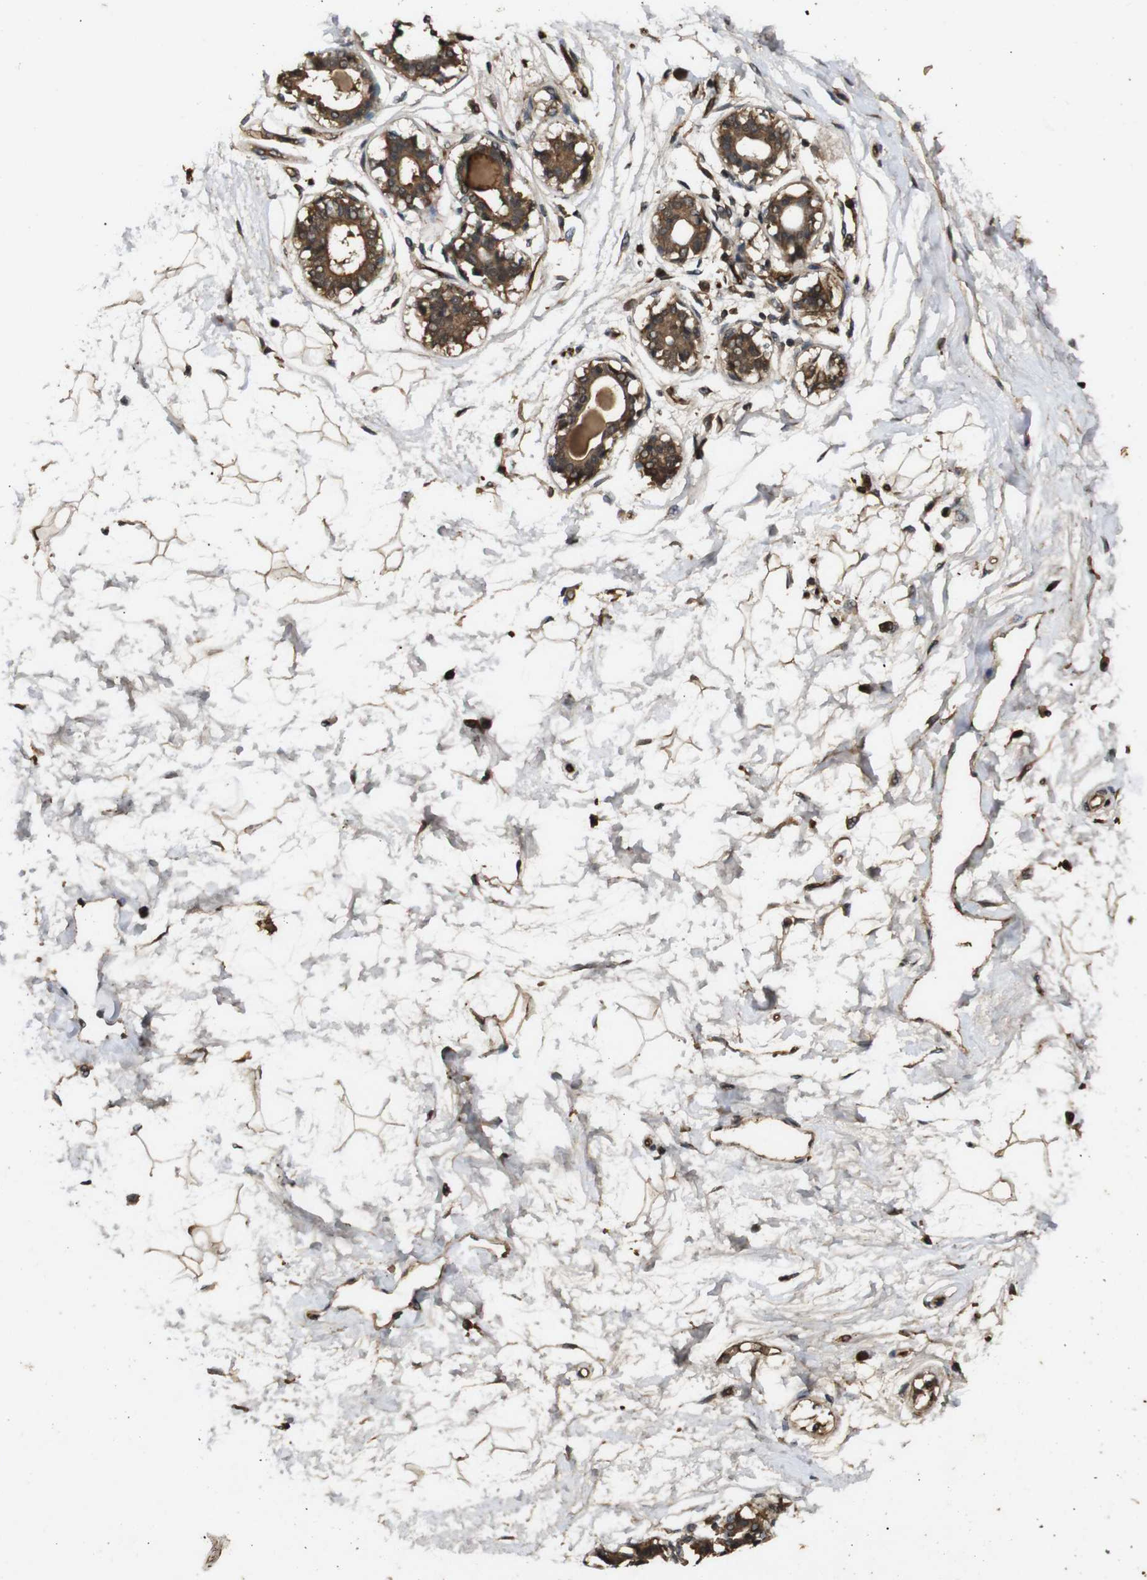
{"staining": {"intensity": "moderate", "quantity": "25%-75%", "location": "cytoplasmic/membranous"}, "tissue": "breast", "cell_type": "Adipocytes", "image_type": "normal", "snomed": [{"axis": "morphology", "description": "Normal tissue, NOS"}, {"axis": "topography", "description": "Breast"}], "caption": "Protein staining by immunohistochemistry displays moderate cytoplasmic/membranous expression in about 25%-75% of adipocytes in normal breast. The staining is performed using DAB (3,3'-diaminobenzidine) brown chromogen to label protein expression. The nuclei are counter-stained blue using hematoxylin.", "gene": "RIPK1", "patient": {"sex": "female", "age": 45}}